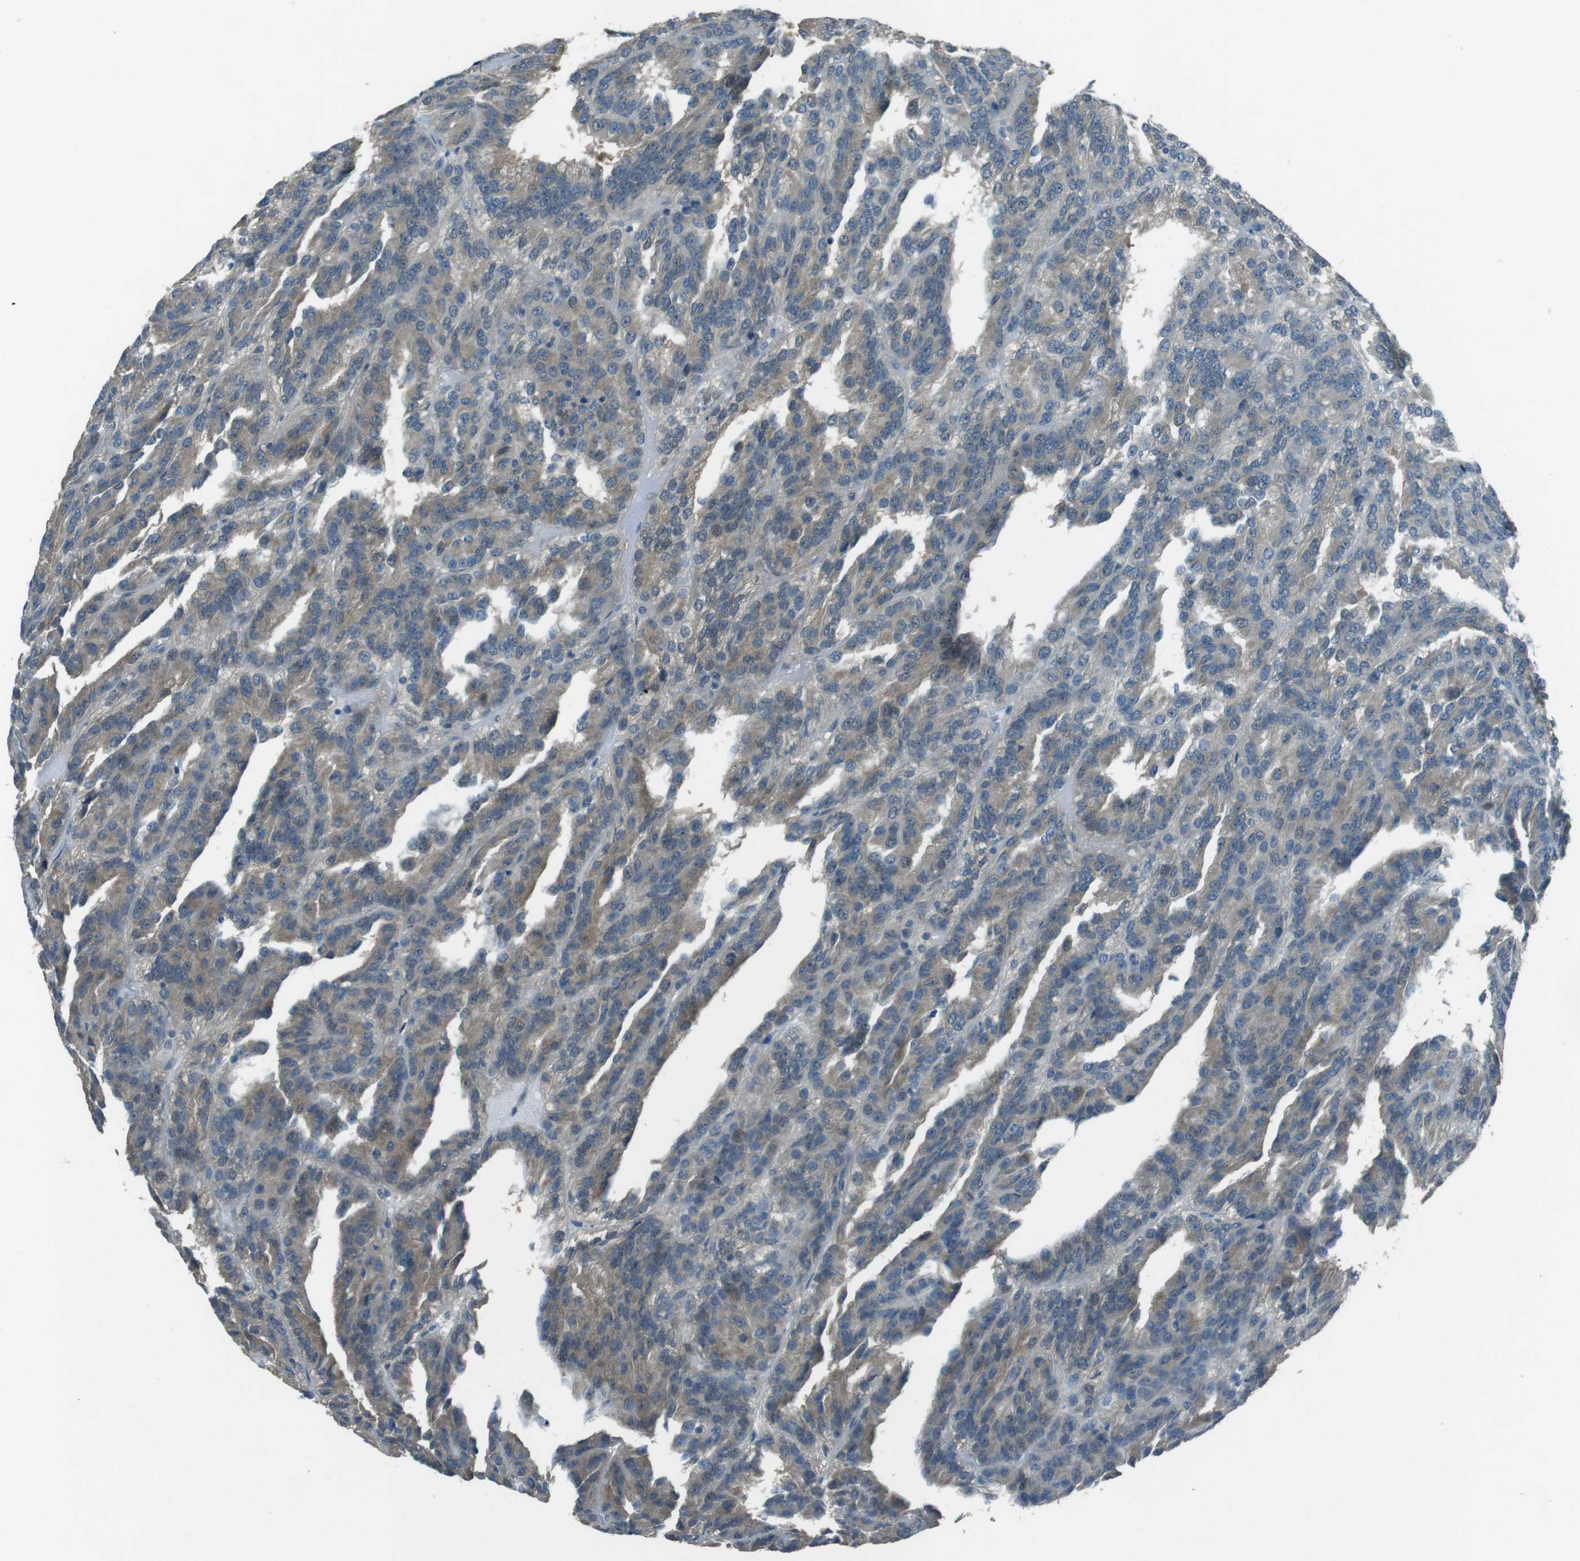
{"staining": {"intensity": "weak", "quantity": "25%-75%", "location": "cytoplasmic/membranous,nuclear"}, "tissue": "renal cancer", "cell_type": "Tumor cells", "image_type": "cancer", "snomed": [{"axis": "morphology", "description": "Adenocarcinoma, NOS"}, {"axis": "topography", "description": "Kidney"}], "caption": "Protein positivity by immunohistochemistry exhibits weak cytoplasmic/membranous and nuclear staining in approximately 25%-75% of tumor cells in renal adenocarcinoma. The staining was performed using DAB (3,3'-diaminobenzidine), with brown indicating positive protein expression. Nuclei are stained blue with hematoxylin.", "gene": "MFAP3", "patient": {"sex": "male", "age": 46}}